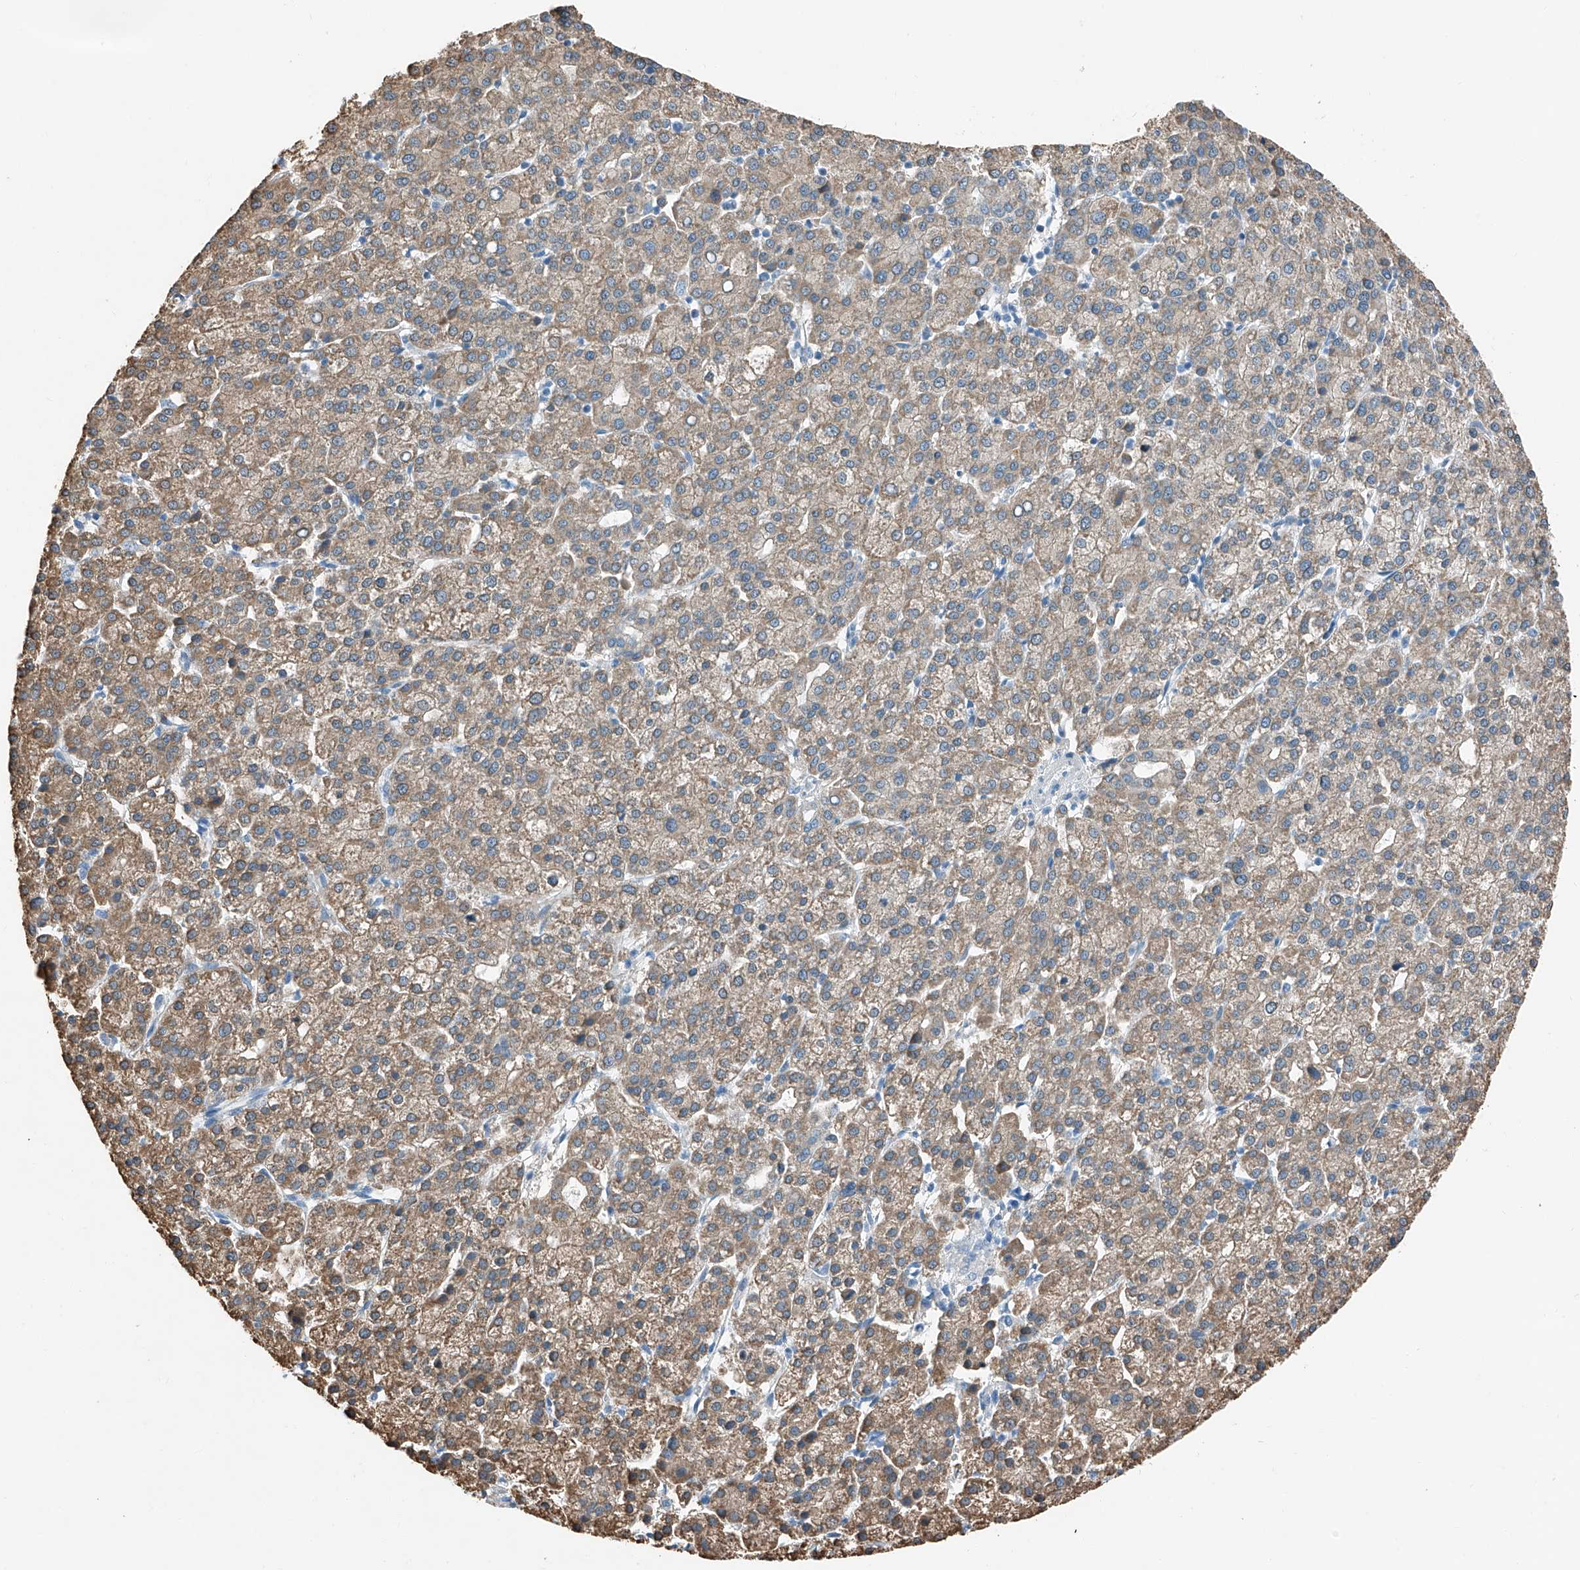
{"staining": {"intensity": "moderate", "quantity": ">75%", "location": "cytoplasmic/membranous"}, "tissue": "liver cancer", "cell_type": "Tumor cells", "image_type": "cancer", "snomed": [{"axis": "morphology", "description": "Carcinoma, Hepatocellular, NOS"}, {"axis": "topography", "description": "Liver"}], "caption": "Protein positivity by immunohistochemistry demonstrates moderate cytoplasmic/membranous staining in about >75% of tumor cells in liver hepatocellular carcinoma.", "gene": "MDGA1", "patient": {"sex": "female", "age": 58}}